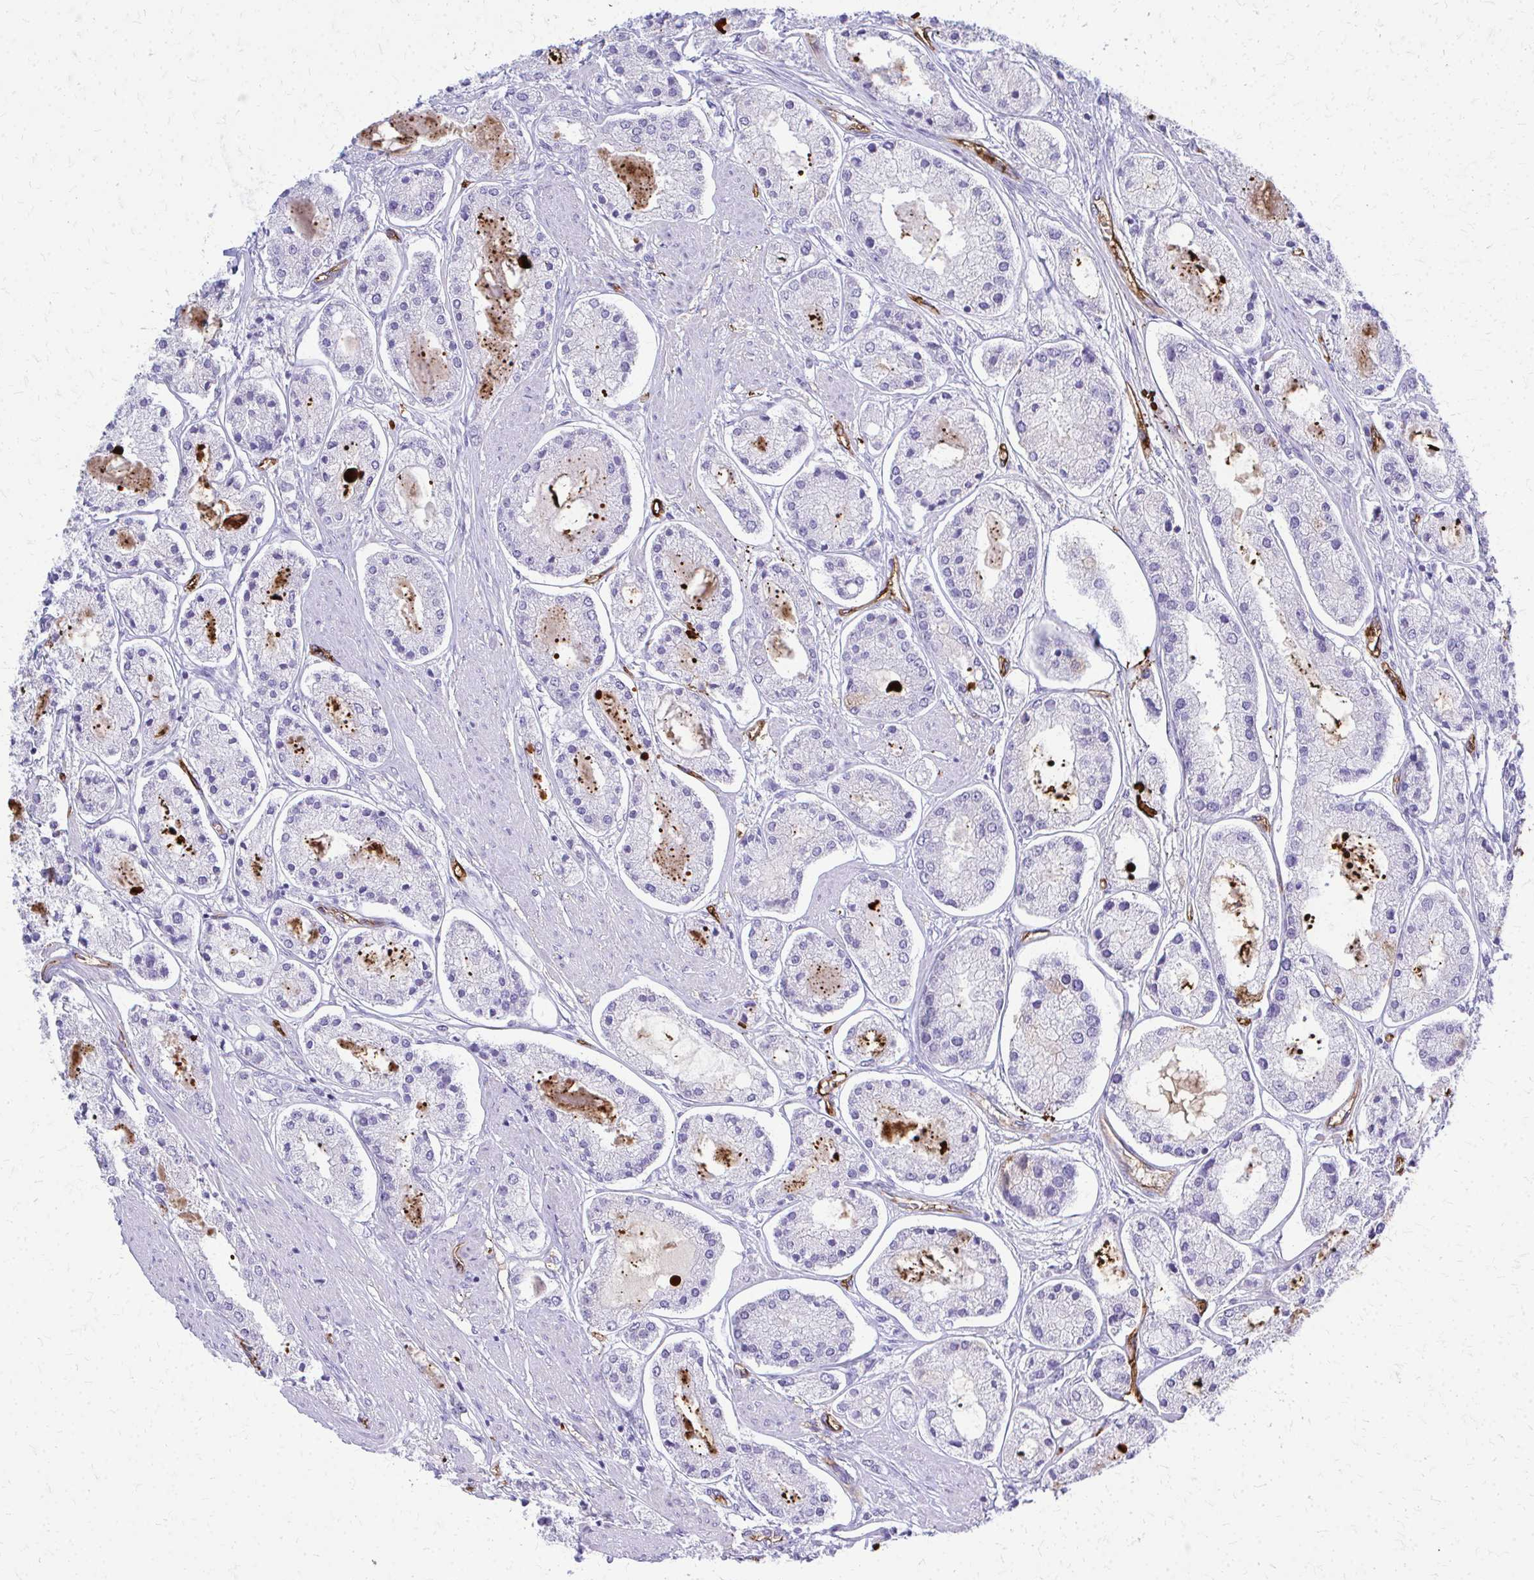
{"staining": {"intensity": "negative", "quantity": "none", "location": "none"}, "tissue": "prostate cancer", "cell_type": "Tumor cells", "image_type": "cancer", "snomed": [{"axis": "morphology", "description": "Adenocarcinoma, High grade"}, {"axis": "topography", "description": "Prostate"}], "caption": "This is a histopathology image of immunohistochemistry (IHC) staining of adenocarcinoma (high-grade) (prostate), which shows no staining in tumor cells.", "gene": "TPSG1", "patient": {"sex": "male", "age": 66}}